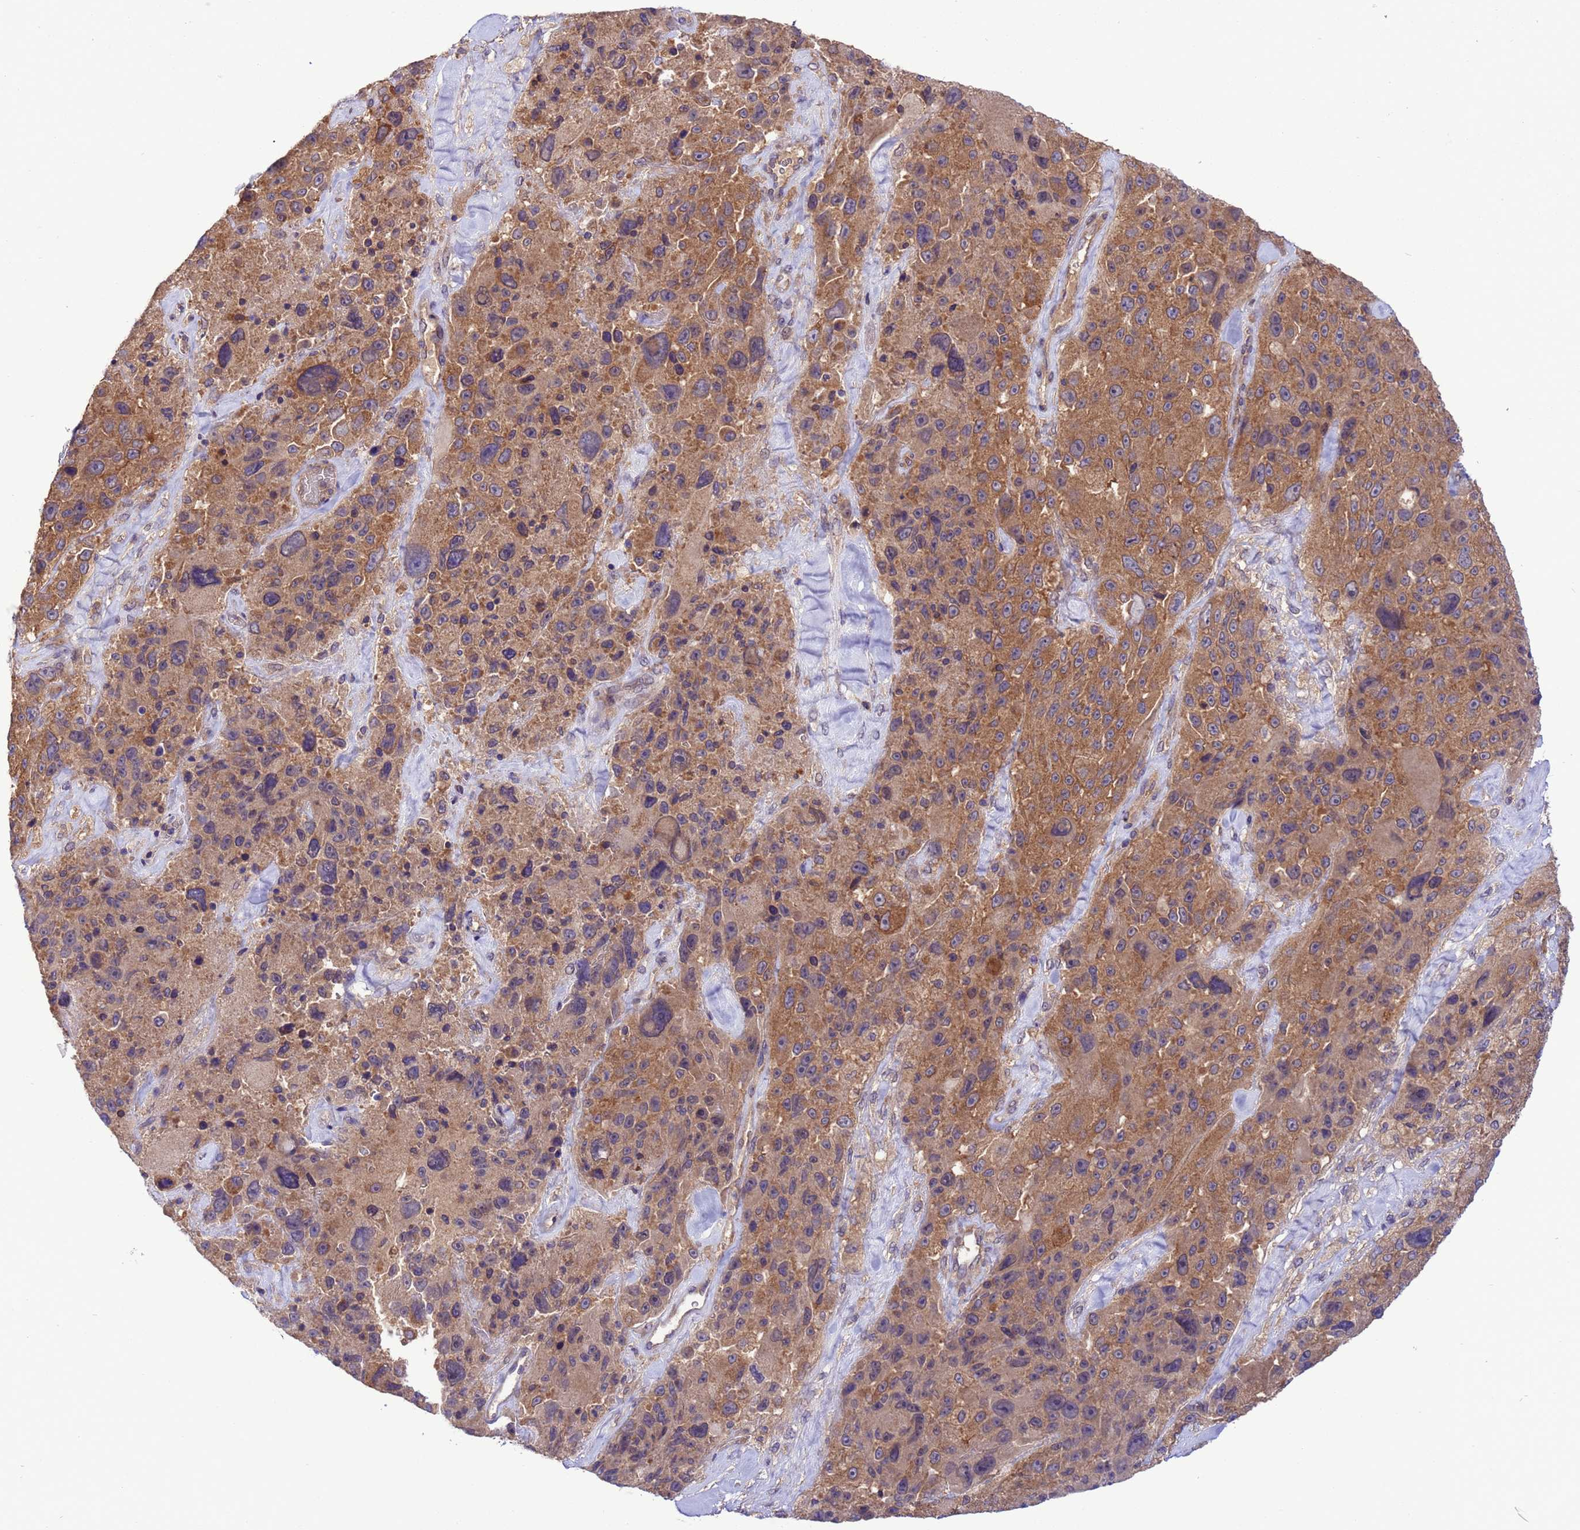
{"staining": {"intensity": "moderate", "quantity": ">75%", "location": "cytoplasmic/membranous"}, "tissue": "melanoma", "cell_type": "Tumor cells", "image_type": "cancer", "snomed": [{"axis": "morphology", "description": "Malignant melanoma, Metastatic site"}, {"axis": "topography", "description": "Lymph node"}], "caption": "Malignant melanoma (metastatic site) was stained to show a protein in brown. There is medium levels of moderate cytoplasmic/membranous expression in about >75% of tumor cells.", "gene": "ARHGAP12", "patient": {"sex": "male", "age": 62}}